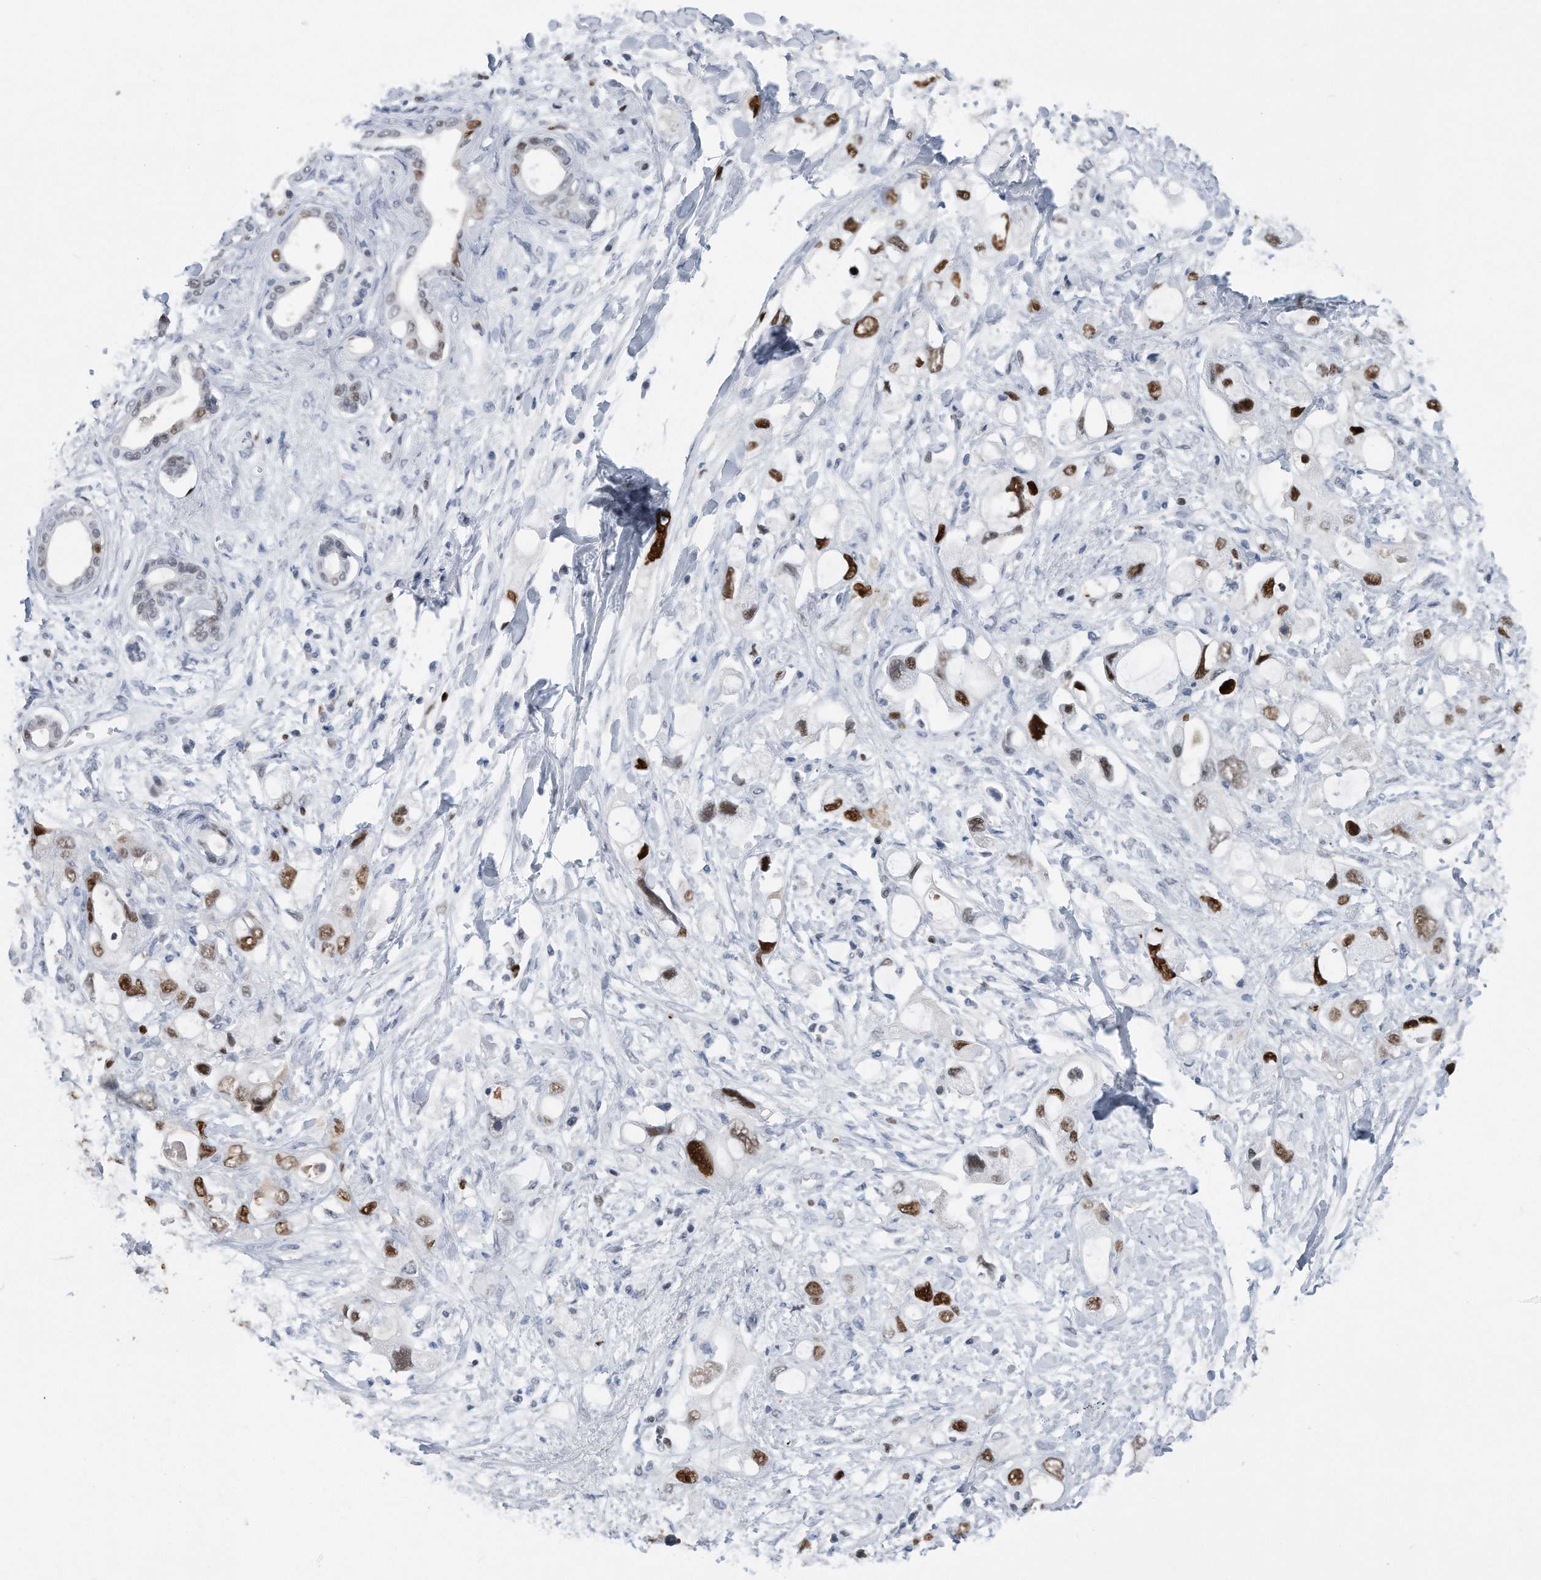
{"staining": {"intensity": "strong", "quantity": ">75%", "location": "nuclear"}, "tissue": "pancreatic cancer", "cell_type": "Tumor cells", "image_type": "cancer", "snomed": [{"axis": "morphology", "description": "Adenocarcinoma, NOS"}, {"axis": "topography", "description": "Pancreas"}], "caption": "Immunohistochemistry (IHC) of human pancreatic cancer shows high levels of strong nuclear staining in about >75% of tumor cells.", "gene": "PCNA", "patient": {"sex": "female", "age": 56}}